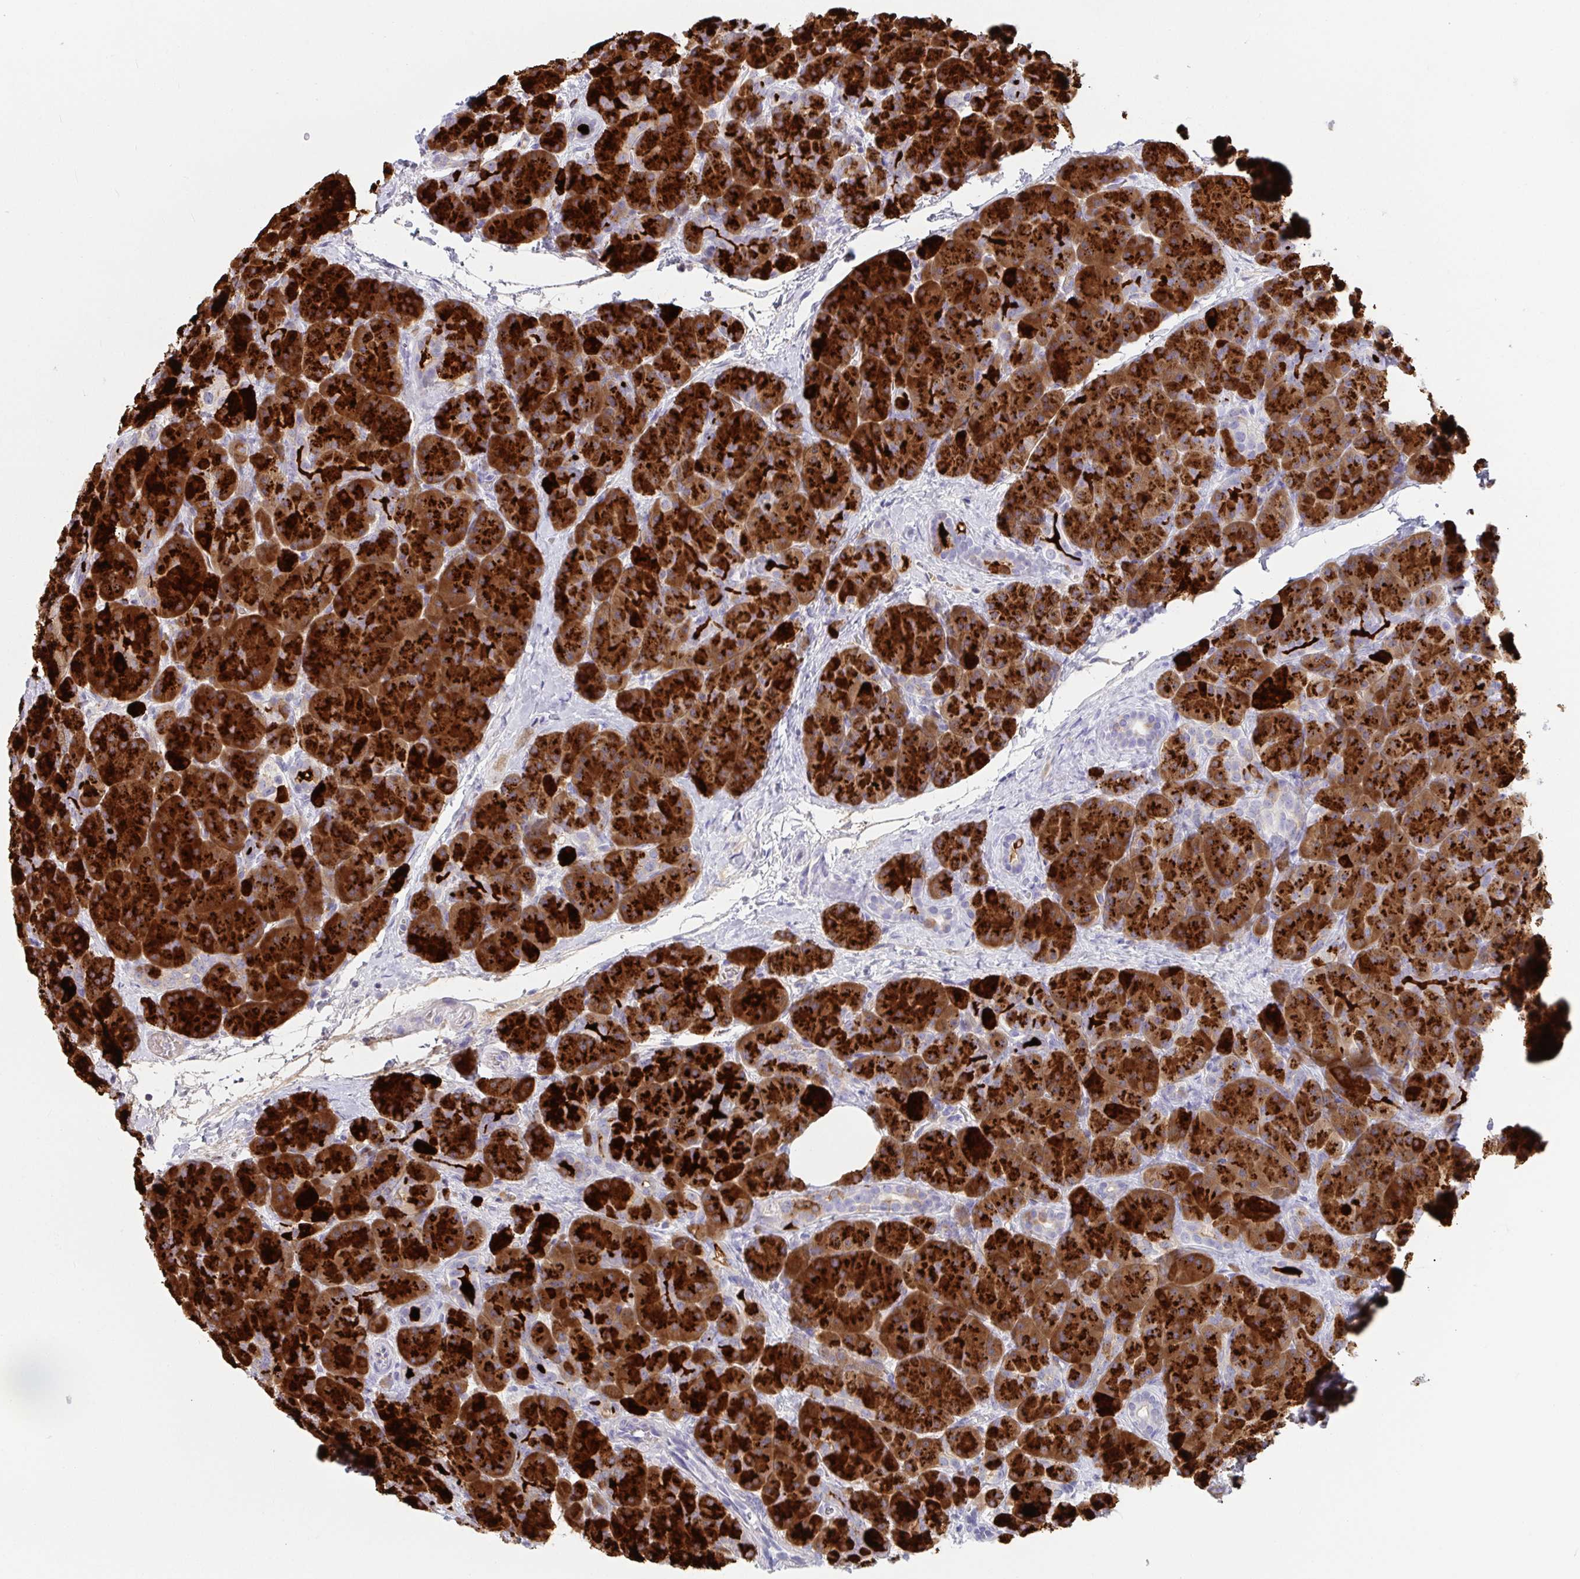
{"staining": {"intensity": "strong", "quantity": ">75%", "location": "cytoplasmic/membranous"}, "tissue": "pancreas", "cell_type": "Exocrine glandular cells", "image_type": "normal", "snomed": [{"axis": "morphology", "description": "Normal tissue, NOS"}, {"axis": "topography", "description": "Pancreas"}], "caption": "Immunohistochemistry (IHC) image of benign pancreas: human pancreas stained using immunohistochemistry exhibits high levels of strong protein expression localized specifically in the cytoplasmic/membranous of exocrine glandular cells, appearing as a cytoplasmic/membranous brown color.", "gene": "PLA2G1B", "patient": {"sex": "male", "age": 57}}